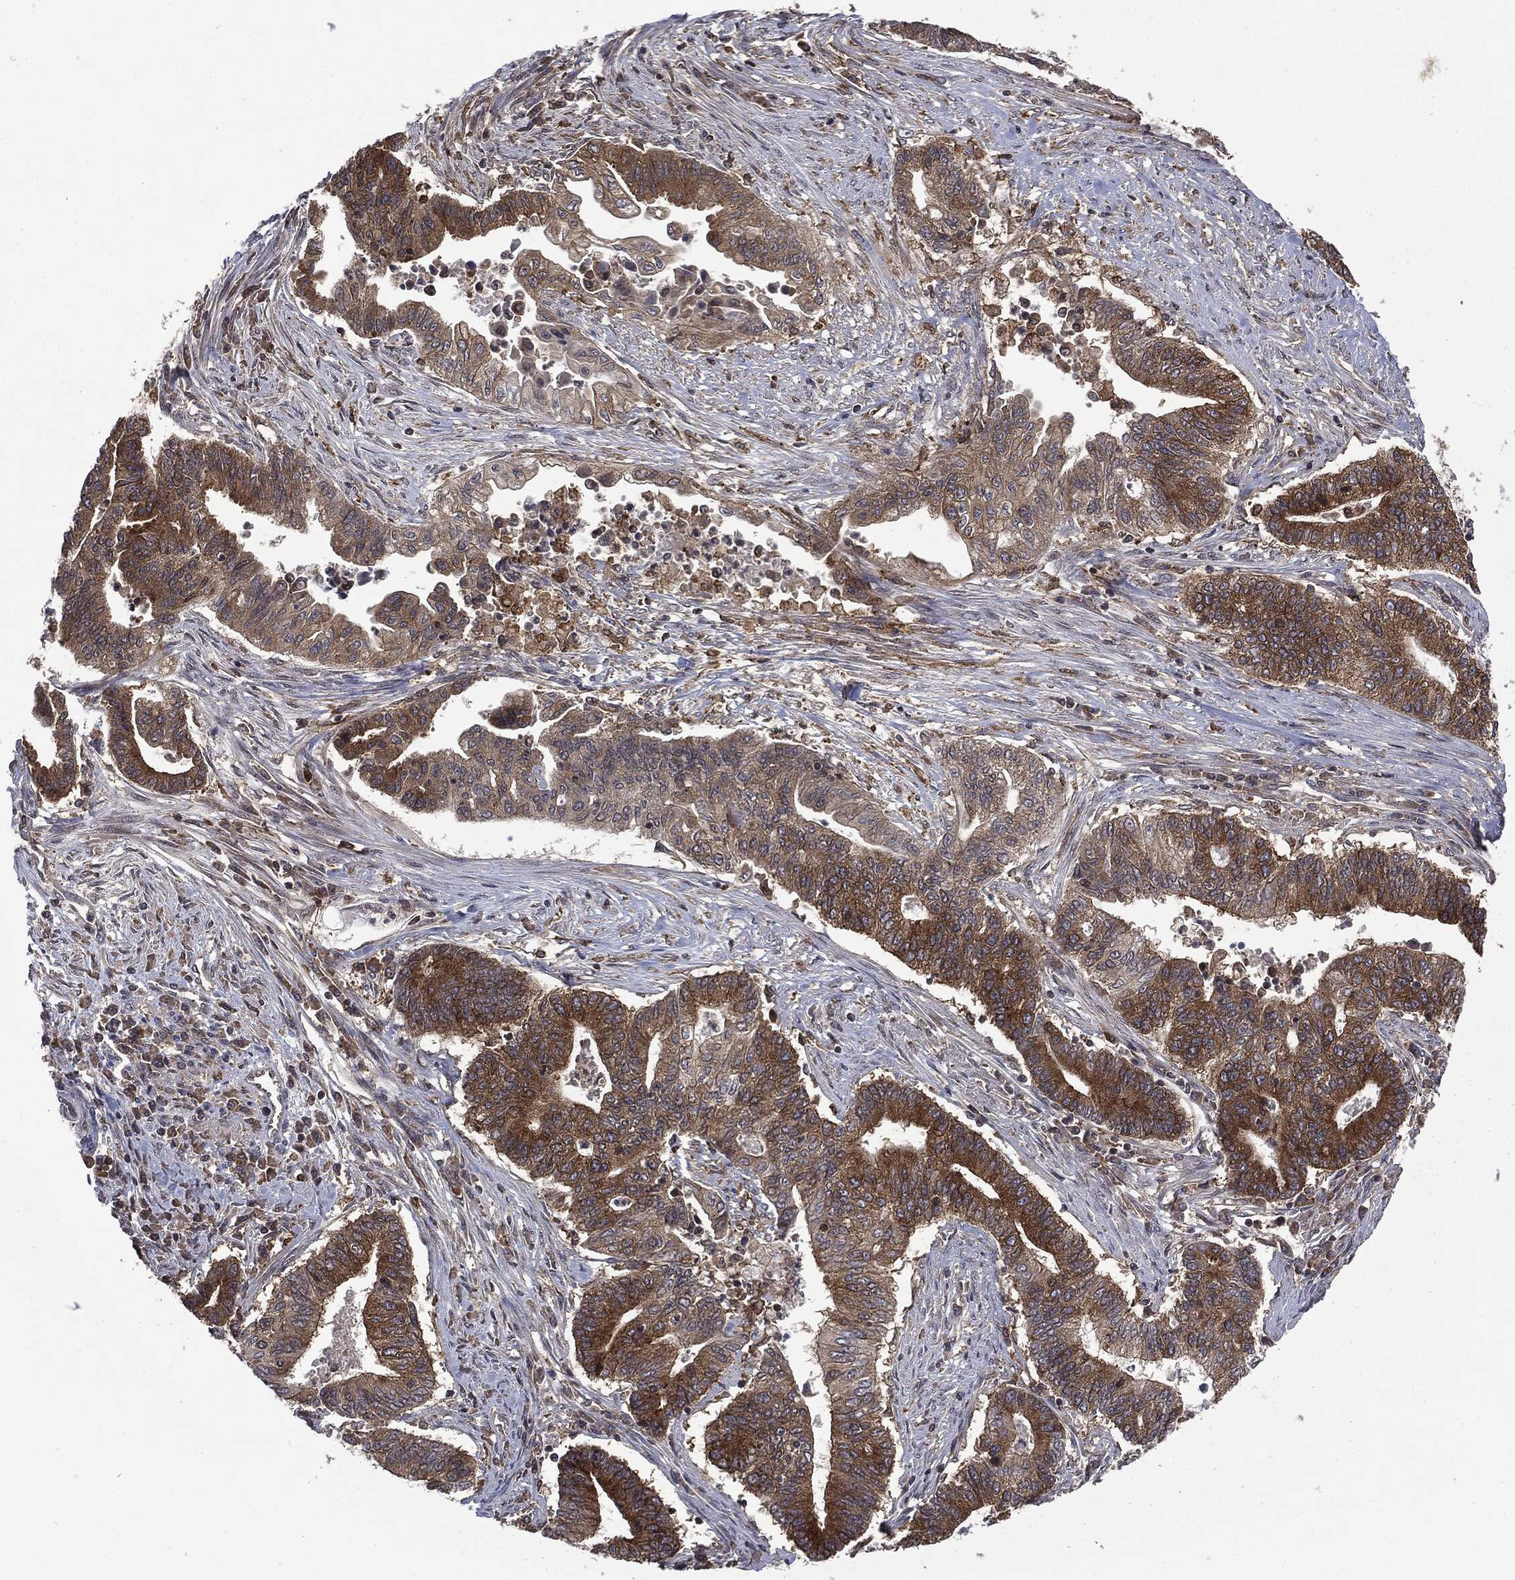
{"staining": {"intensity": "moderate", "quantity": ">75%", "location": "cytoplasmic/membranous"}, "tissue": "endometrial cancer", "cell_type": "Tumor cells", "image_type": "cancer", "snomed": [{"axis": "morphology", "description": "Adenocarcinoma, NOS"}, {"axis": "topography", "description": "Uterus"}, {"axis": "topography", "description": "Endometrium"}], "caption": "DAB (3,3'-diaminobenzidine) immunohistochemical staining of adenocarcinoma (endometrial) demonstrates moderate cytoplasmic/membranous protein staining in about >75% of tumor cells. (Stains: DAB (3,3'-diaminobenzidine) in brown, nuclei in blue, Microscopy: brightfield microscopy at high magnification).", "gene": "SNX5", "patient": {"sex": "female", "age": 54}}